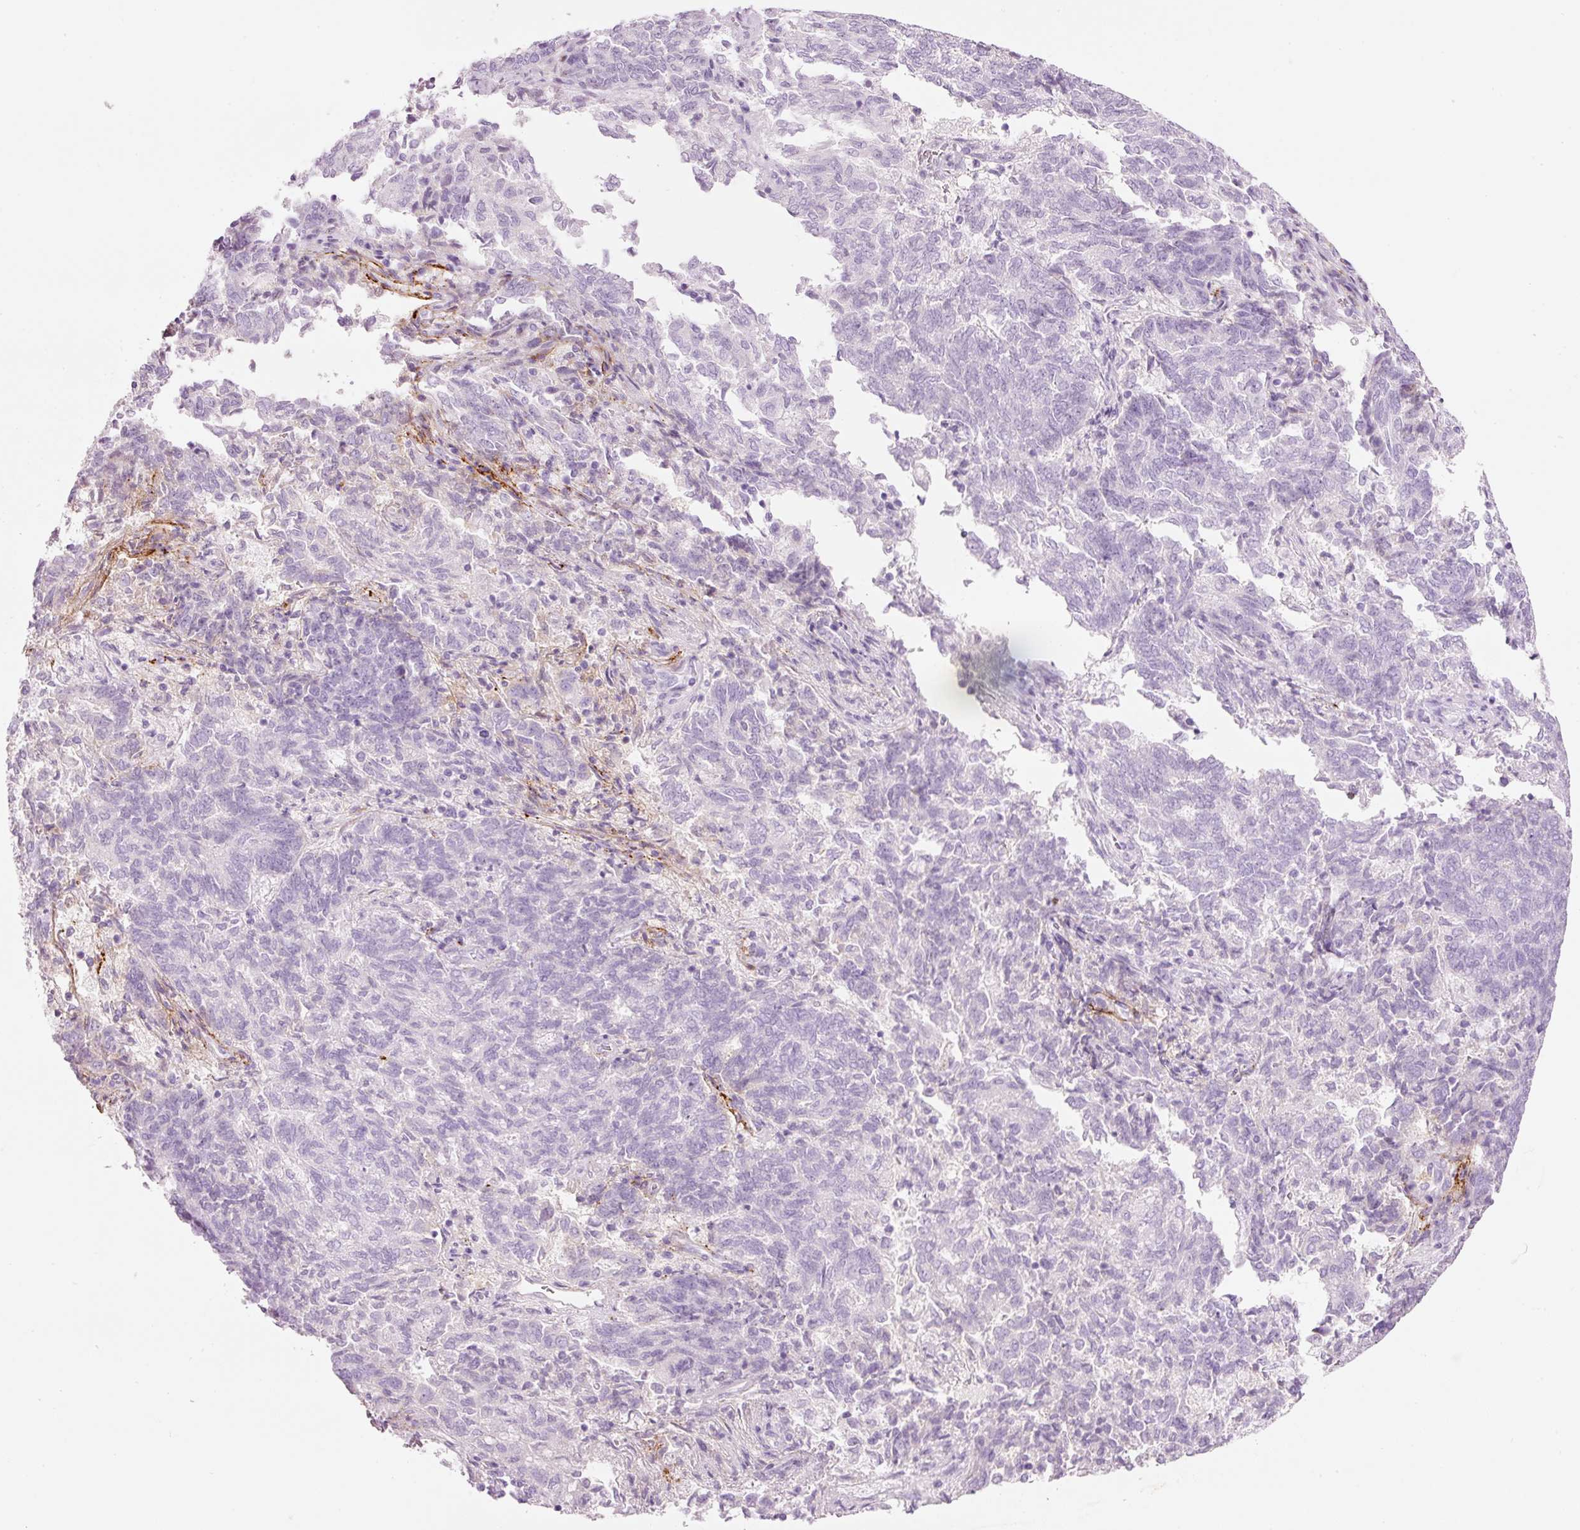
{"staining": {"intensity": "negative", "quantity": "none", "location": "none"}, "tissue": "endometrial cancer", "cell_type": "Tumor cells", "image_type": "cancer", "snomed": [{"axis": "morphology", "description": "Adenocarcinoma, NOS"}, {"axis": "topography", "description": "Endometrium"}], "caption": "Human endometrial adenocarcinoma stained for a protein using immunohistochemistry (IHC) demonstrates no positivity in tumor cells.", "gene": "MFAP4", "patient": {"sex": "female", "age": 80}}